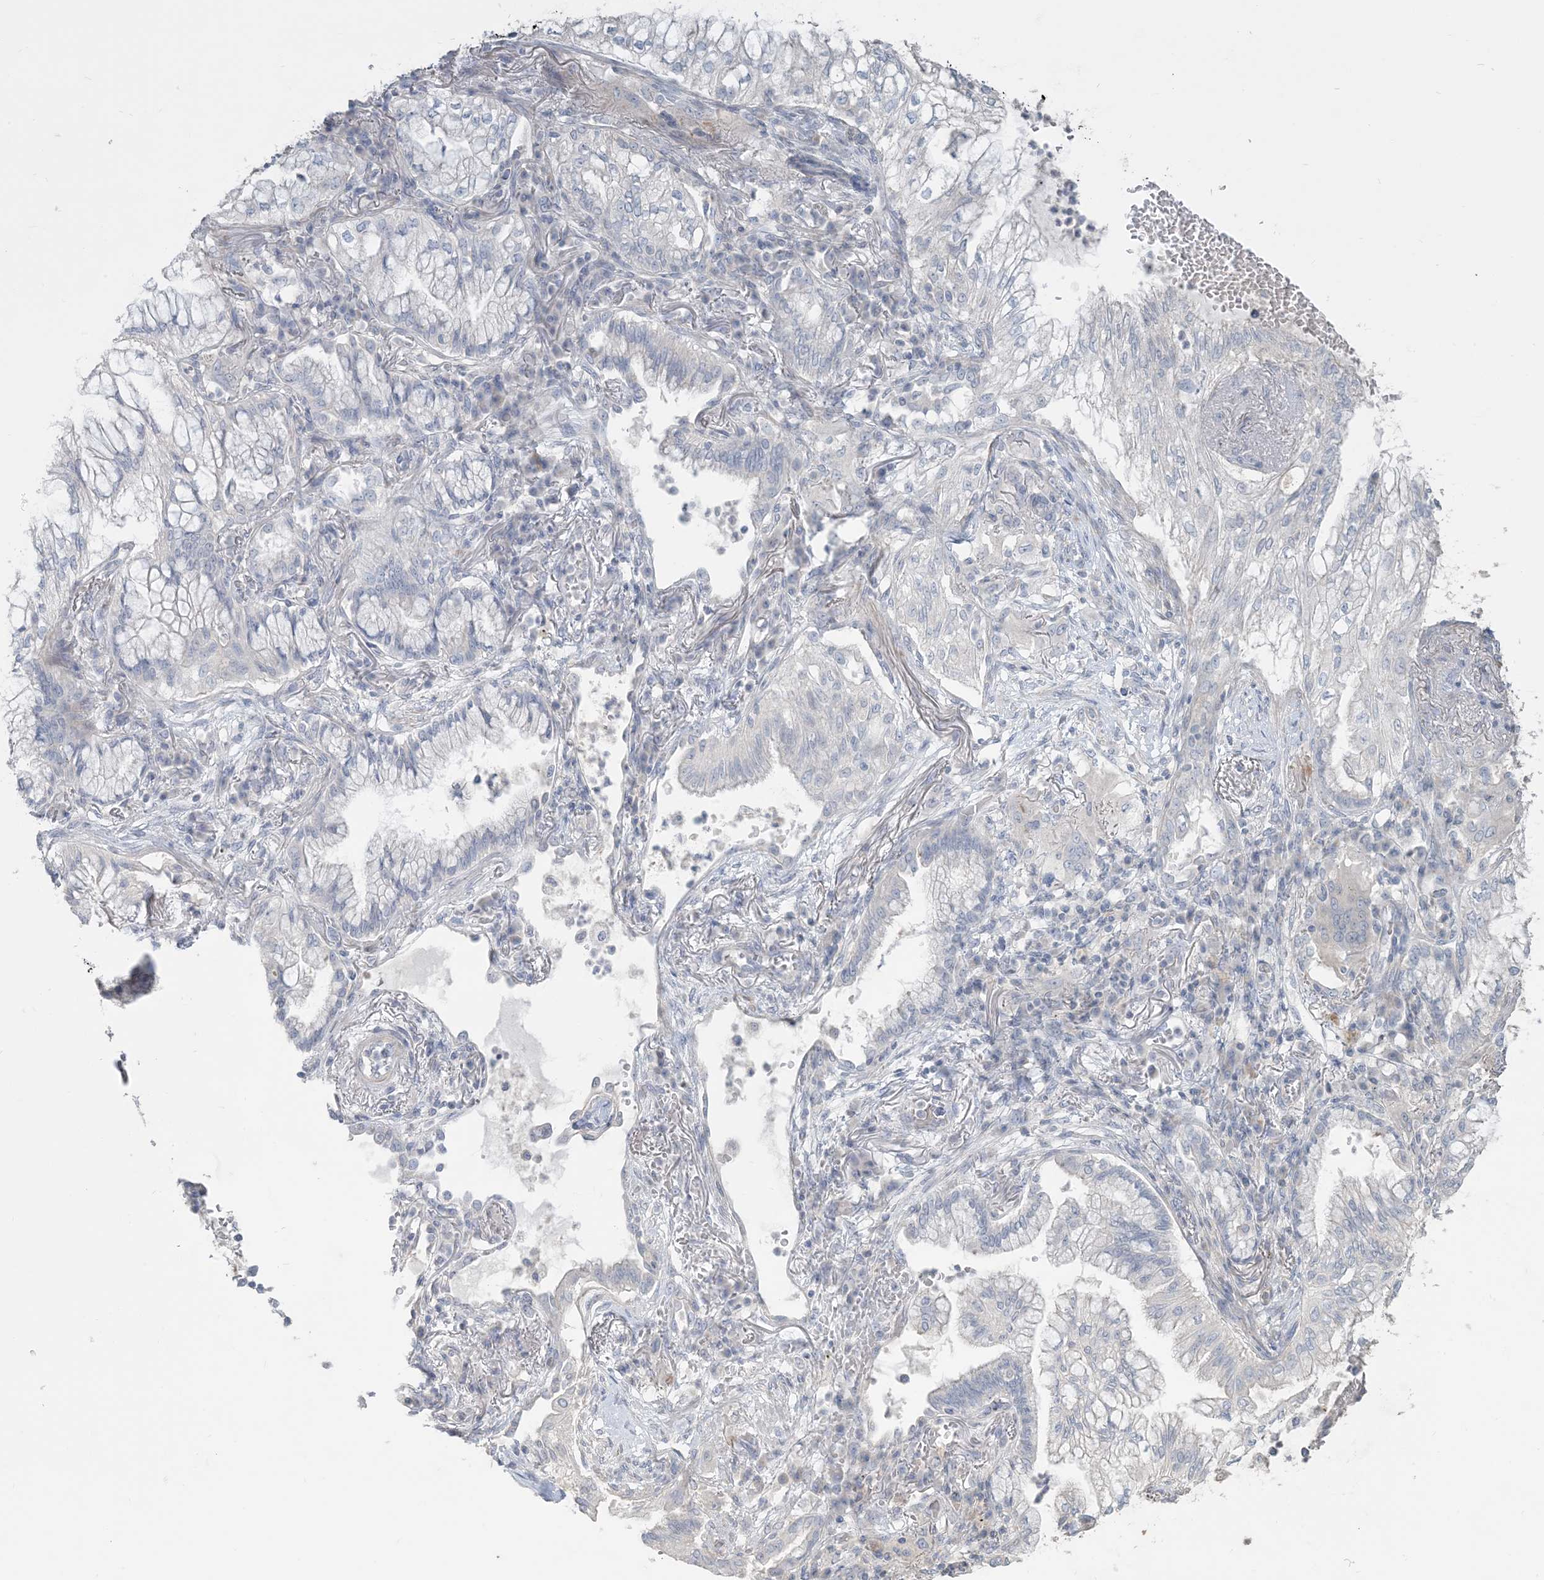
{"staining": {"intensity": "negative", "quantity": "none", "location": "none"}, "tissue": "lung cancer", "cell_type": "Tumor cells", "image_type": "cancer", "snomed": [{"axis": "morphology", "description": "Adenocarcinoma, NOS"}, {"axis": "topography", "description": "Lung"}], "caption": "Immunohistochemistry (IHC) of lung adenocarcinoma exhibits no positivity in tumor cells. (IHC, brightfield microscopy, high magnification).", "gene": "NPHS2", "patient": {"sex": "female", "age": 70}}